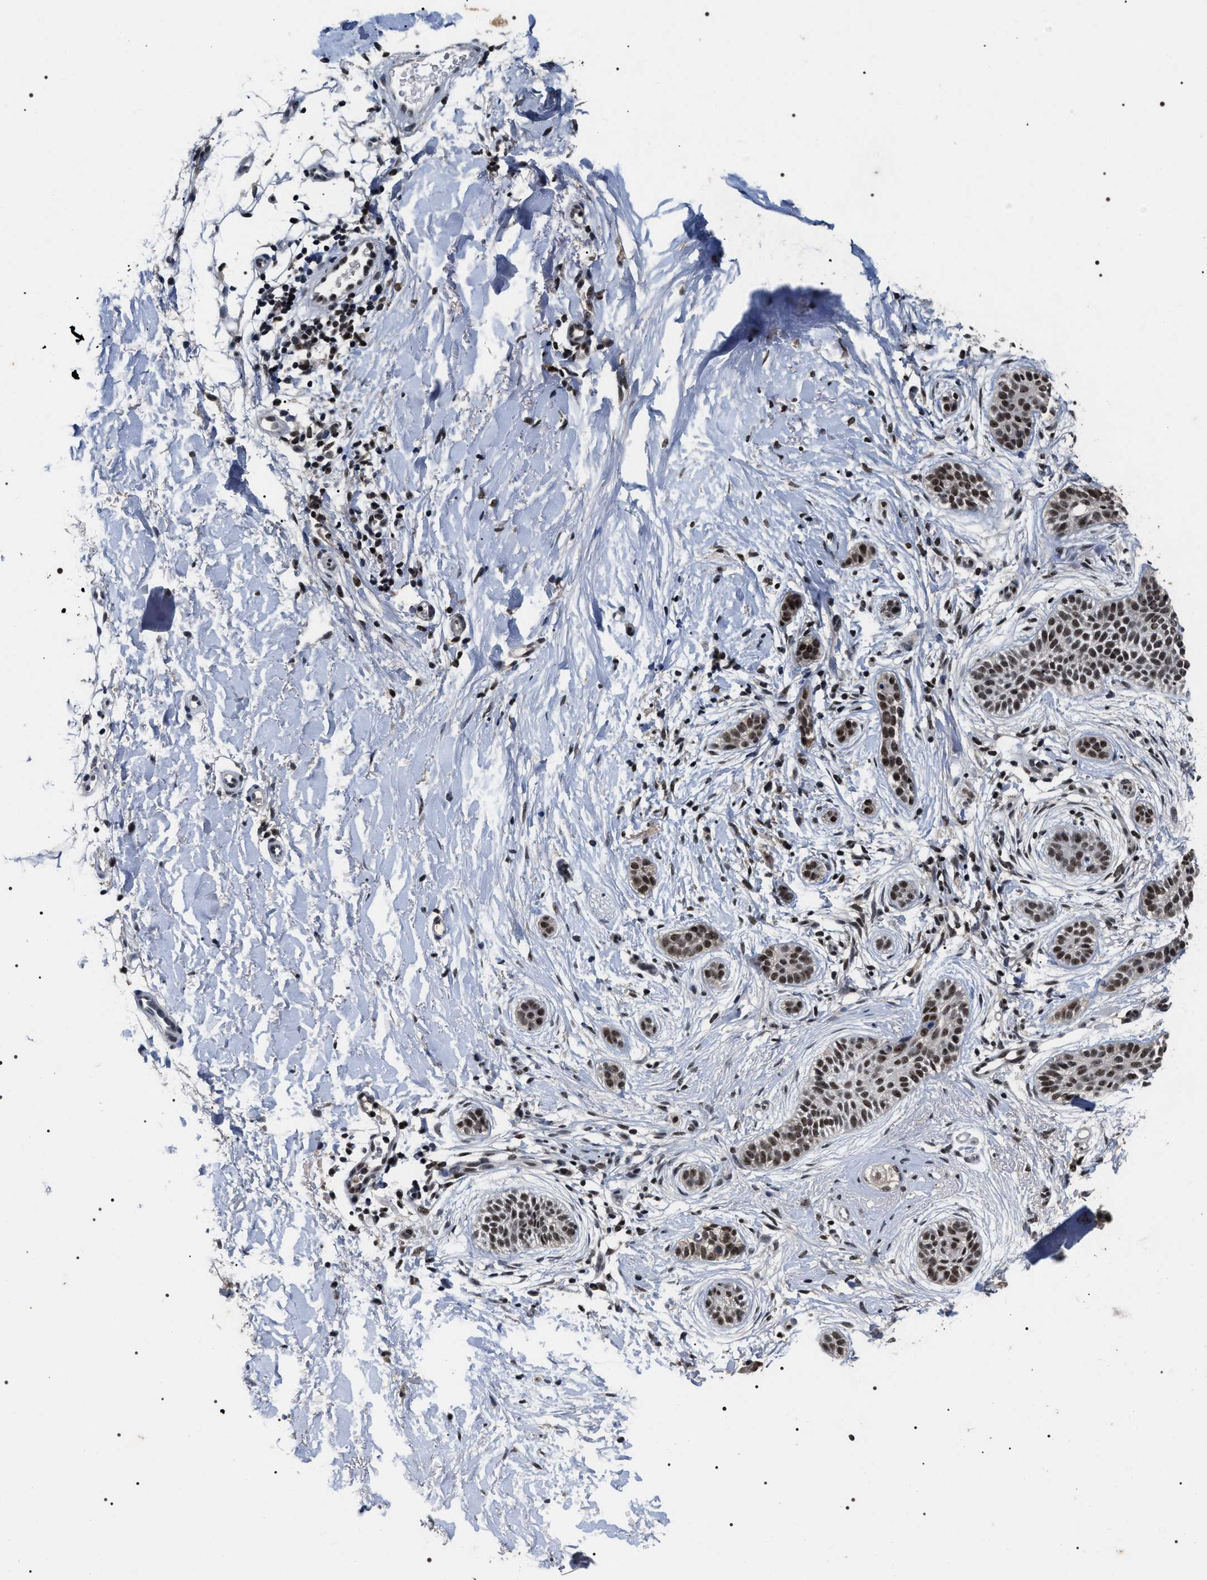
{"staining": {"intensity": "moderate", "quantity": ">75%", "location": "nuclear"}, "tissue": "skin cancer", "cell_type": "Tumor cells", "image_type": "cancer", "snomed": [{"axis": "morphology", "description": "Normal tissue, NOS"}, {"axis": "morphology", "description": "Basal cell carcinoma"}, {"axis": "topography", "description": "Skin"}], "caption": "Tumor cells demonstrate medium levels of moderate nuclear staining in approximately >75% of cells in human skin cancer. (Stains: DAB (3,3'-diaminobenzidine) in brown, nuclei in blue, Microscopy: brightfield microscopy at high magnification).", "gene": "RRP1B", "patient": {"sex": "male", "age": 63}}